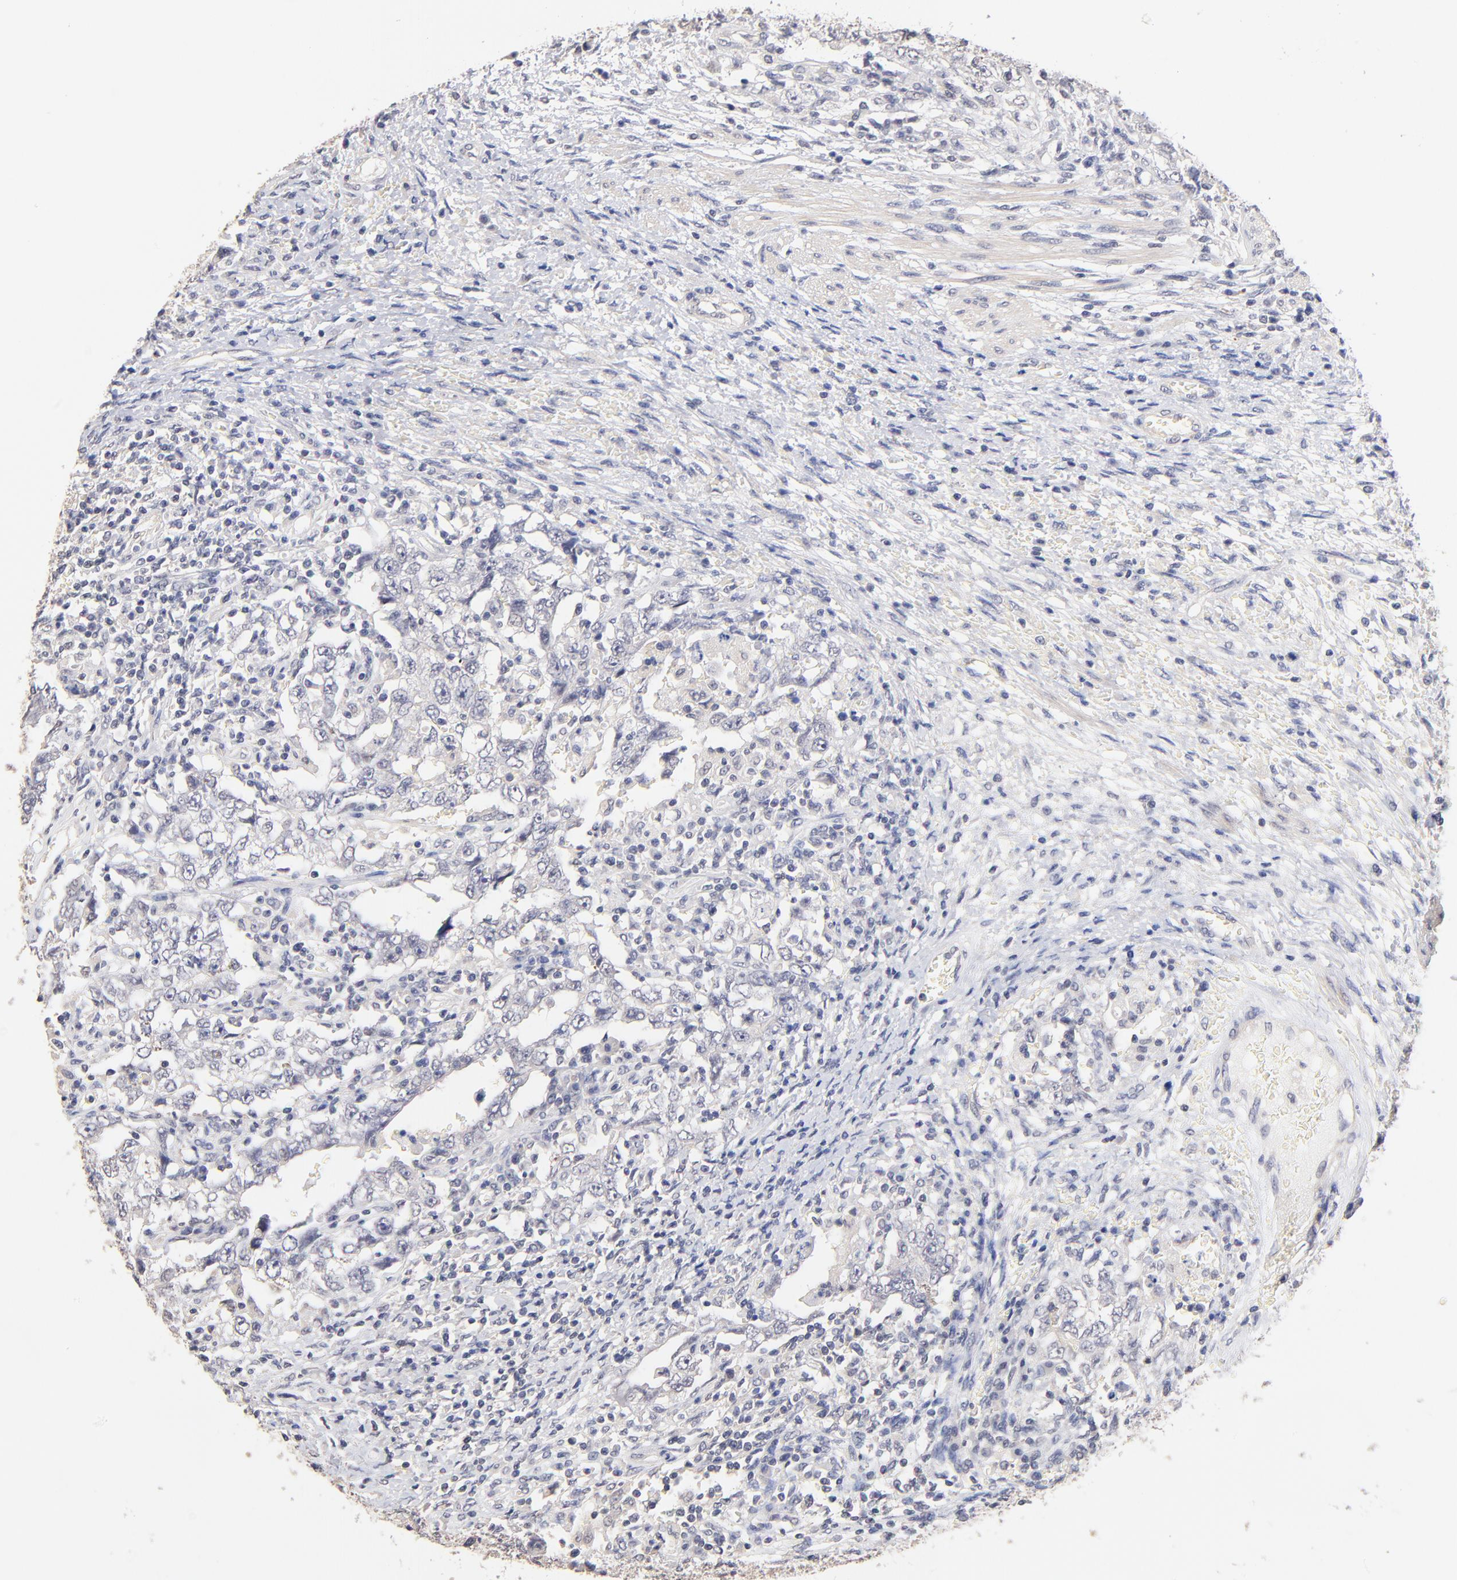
{"staining": {"intensity": "negative", "quantity": "none", "location": "none"}, "tissue": "testis cancer", "cell_type": "Tumor cells", "image_type": "cancer", "snomed": [{"axis": "morphology", "description": "Carcinoma, Embryonal, NOS"}, {"axis": "topography", "description": "Testis"}], "caption": "Testis cancer (embryonal carcinoma) stained for a protein using immunohistochemistry (IHC) demonstrates no expression tumor cells.", "gene": "RIBC2", "patient": {"sex": "male", "age": 26}}